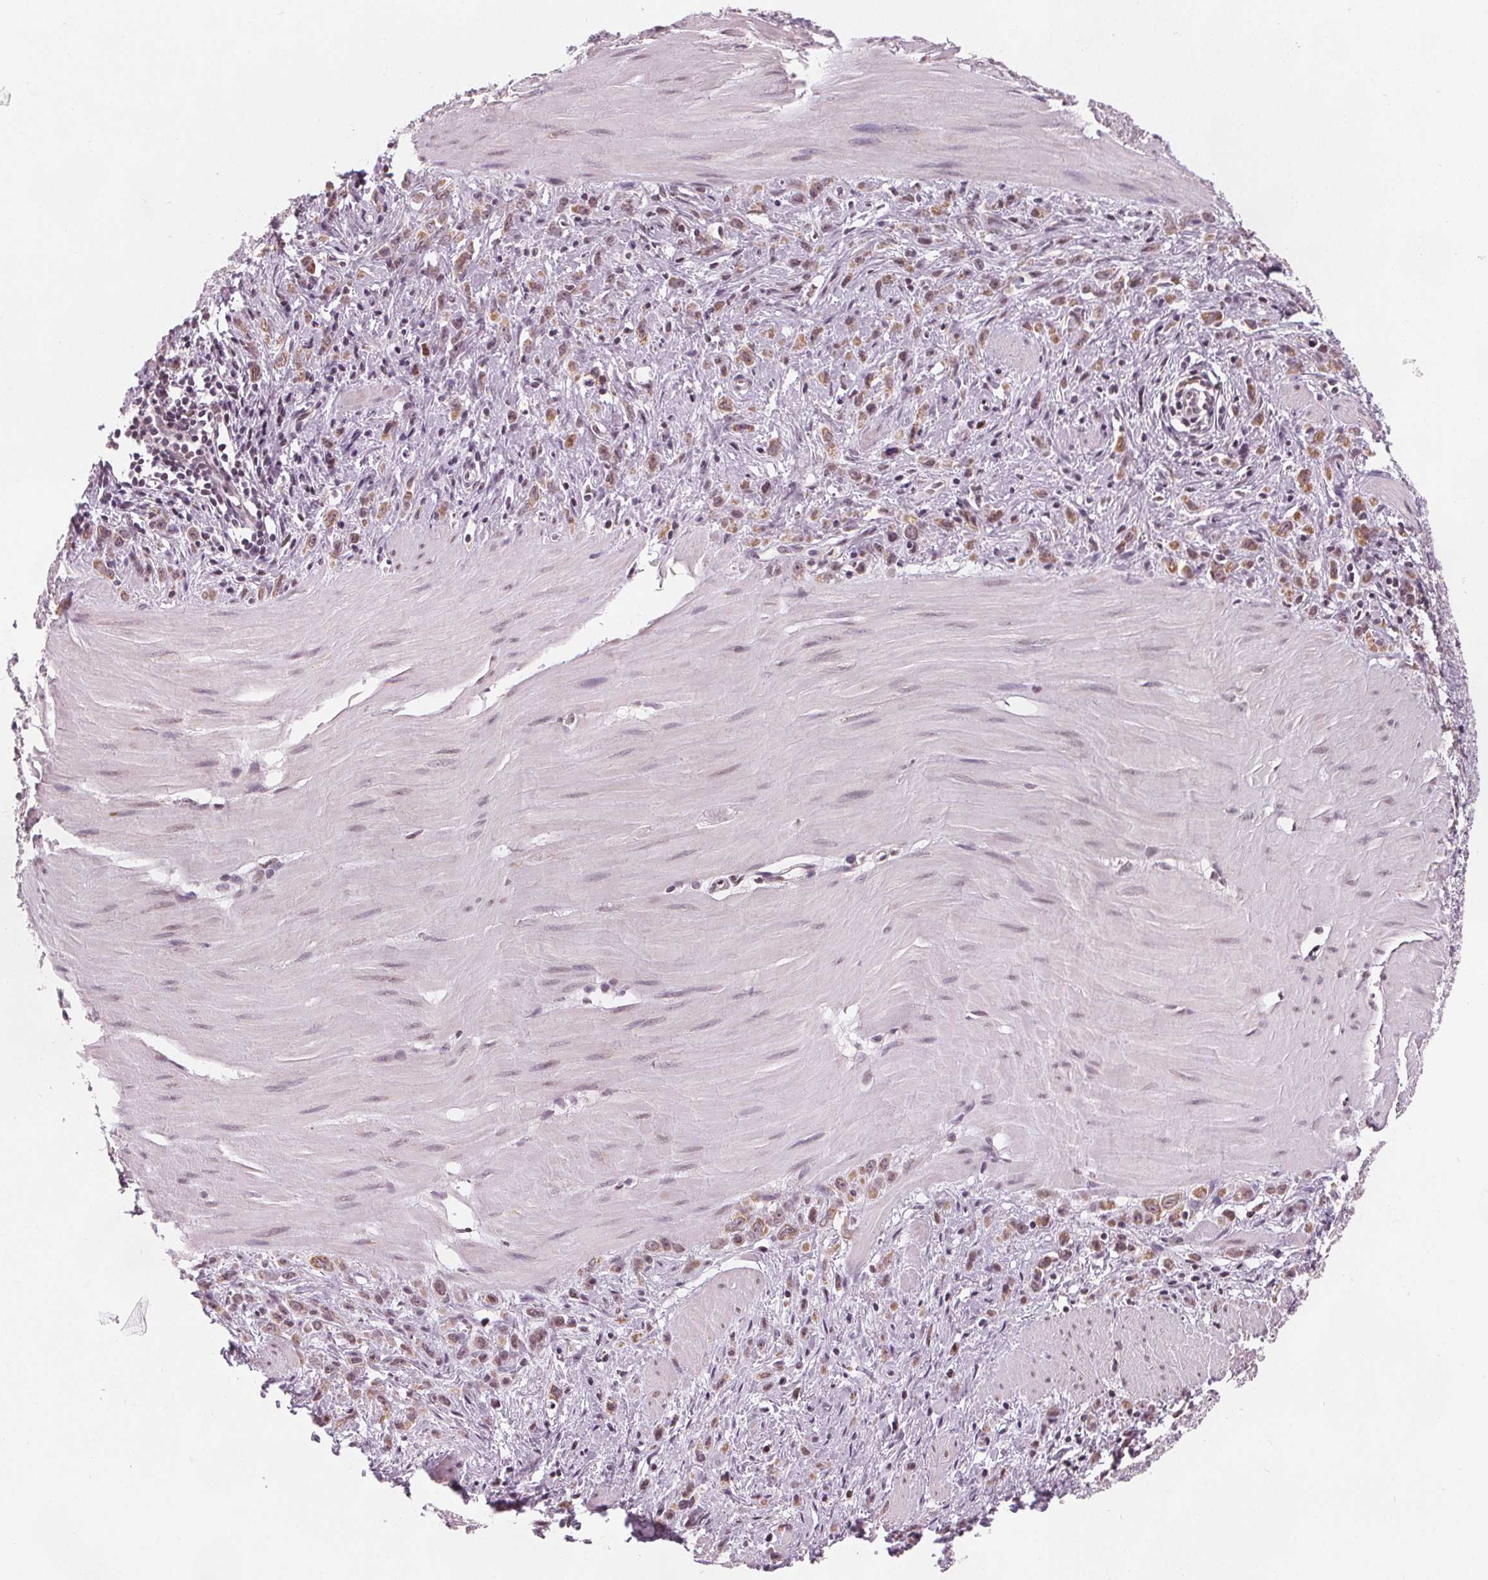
{"staining": {"intensity": "moderate", "quantity": "25%-75%", "location": "cytoplasmic/membranous,nuclear"}, "tissue": "stomach cancer", "cell_type": "Tumor cells", "image_type": "cancer", "snomed": [{"axis": "morphology", "description": "Adenocarcinoma, NOS"}, {"axis": "topography", "description": "Stomach"}], "caption": "Immunohistochemical staining of human stomach cancer (adenocarcinoma) demonstrates medium levels of moderate cytoplasmic/membranous and nuclear protein expression in approximately 25%-75% of tumor cells.", "gene": "DPM2", "patient": {"sex": "male", "age": 47}}